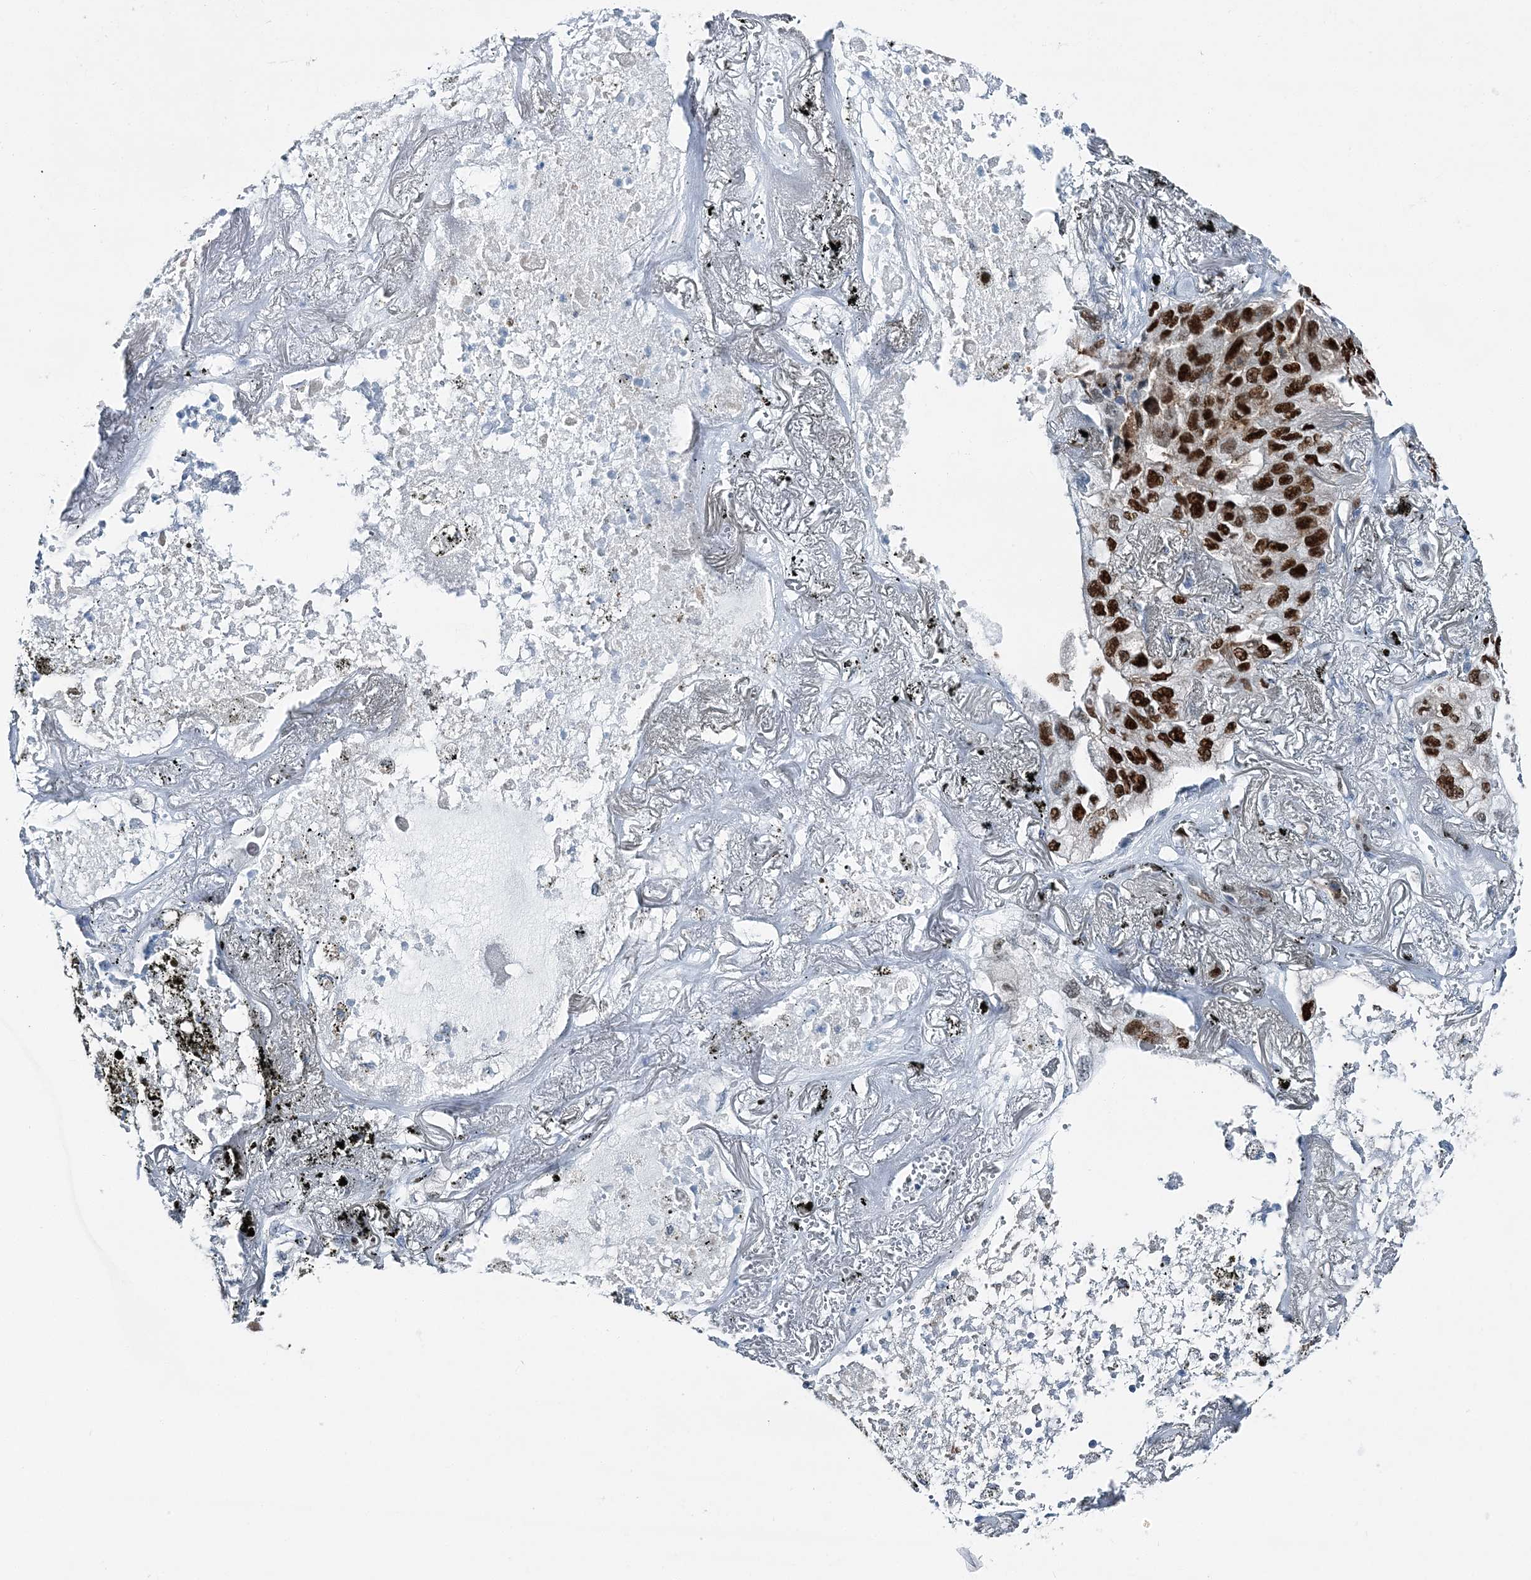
{"staining": {"intensity": "strong", "quantity": ">75%", "location": "nuclear"}, "tissue": "lung cancer", "cell_type": "Tumor cells", "image_type": "cancer", "snomed": [{"axis": "morphology", "description": "Adenocarcinoma, NOS"}, {"axis": "topography", "description": "Lung"}], "caption": "A high-resolution micrograph shows IHC staining of adenocarcinoma (lung), which reveals strong nuclear expression in approximately >75% of tumor cells.", "gene": "HAT1", "patient": {"sex": "male", "age": 65}}